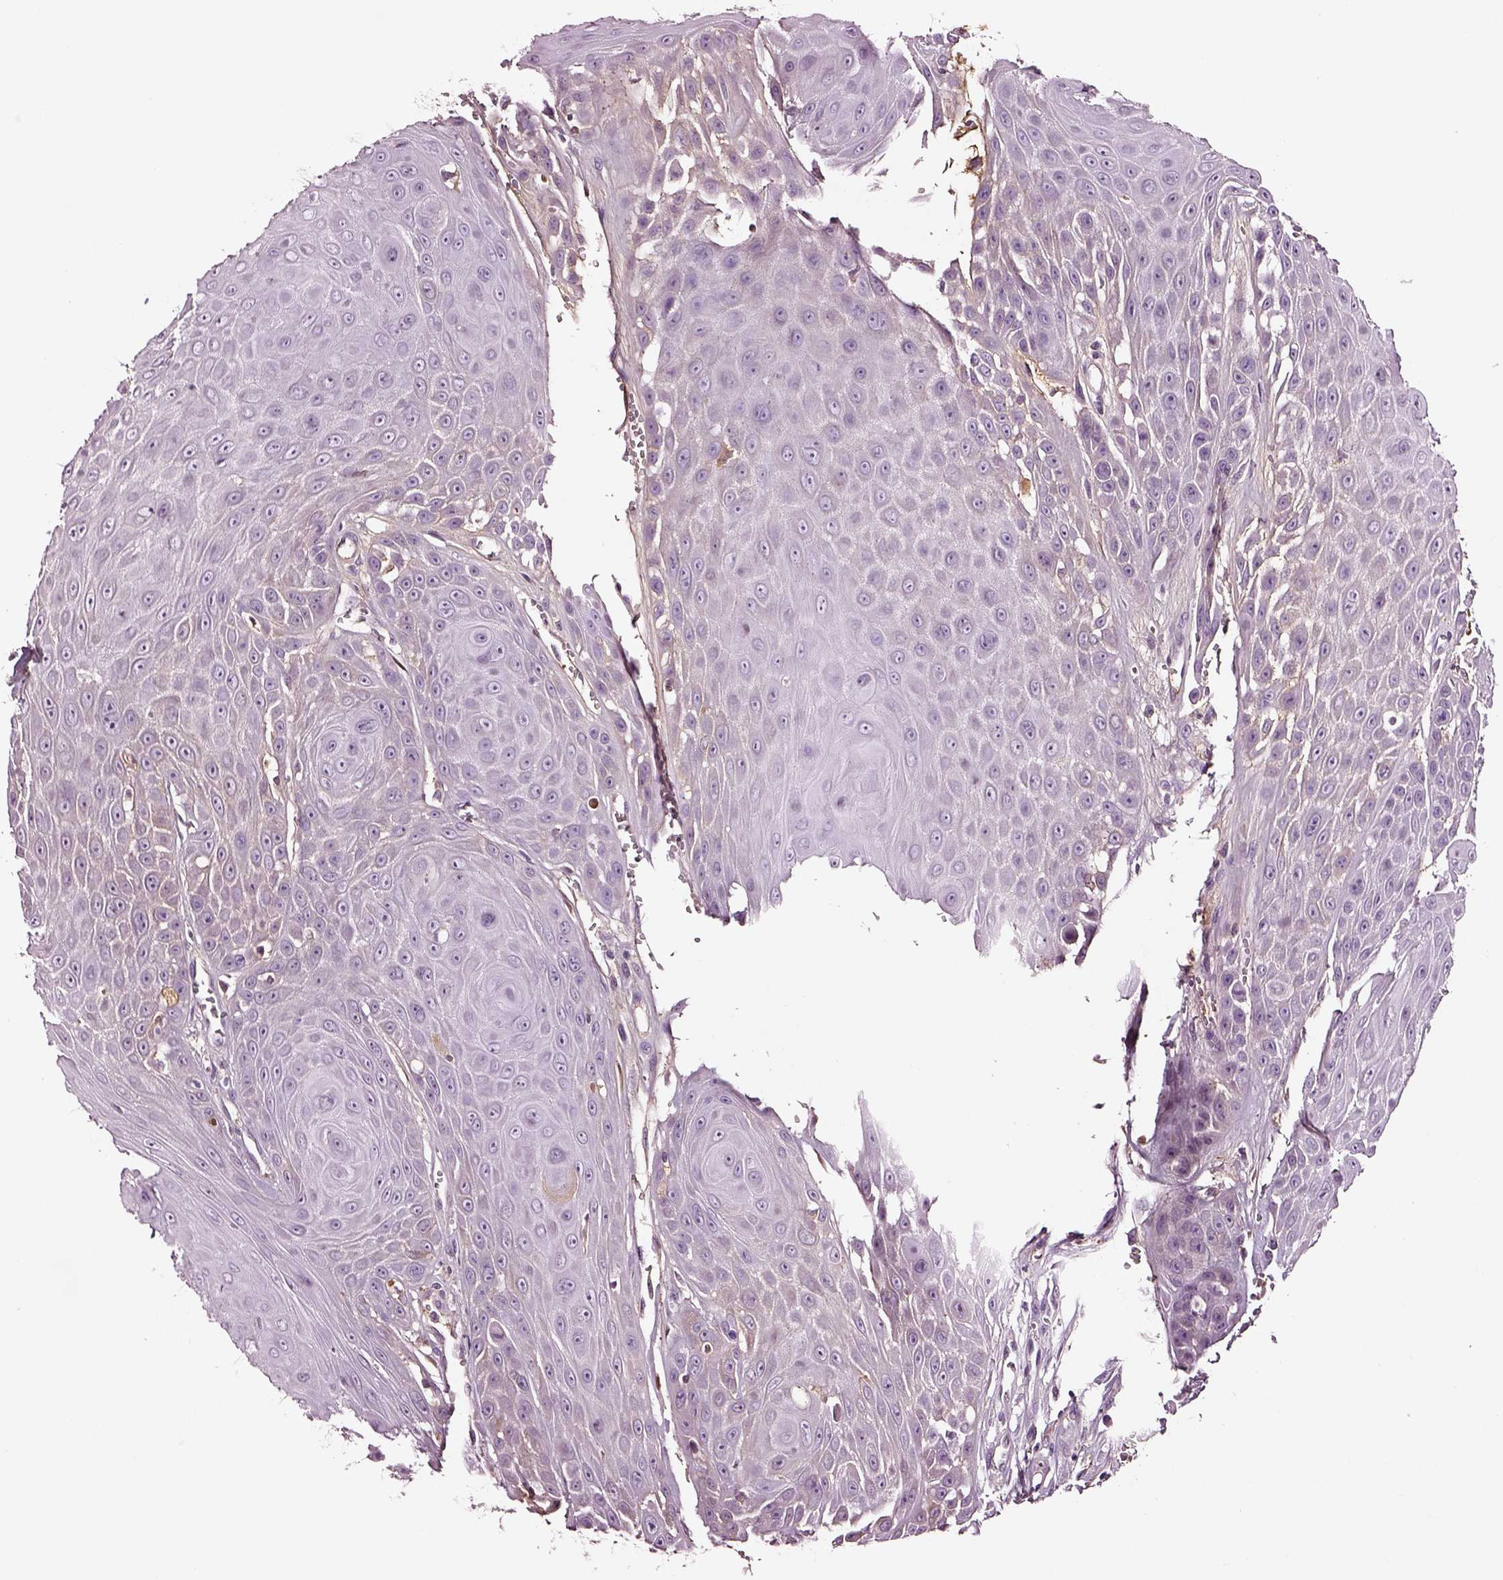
{"staining": {"intensity": "negative", "quantity": "none", "location": "none"}, "tissue": "head and neck cancer", "cell_type": "Tumor cells", "image_type": "cancer", "snomed": [{"axis": "morphology", "description": "Squamous cell carcinoma, NOS"}, {"axis": "topography", "description": "Oral tissue"}, {"axis": "topography", "description": "Head-Neck"}], "caption": "Head and neck cancer was stained to show a protein in brown. There is no significant staining in tumor cells.", "gene": "TF", "patient": {"sex": "male", "age": 81}}